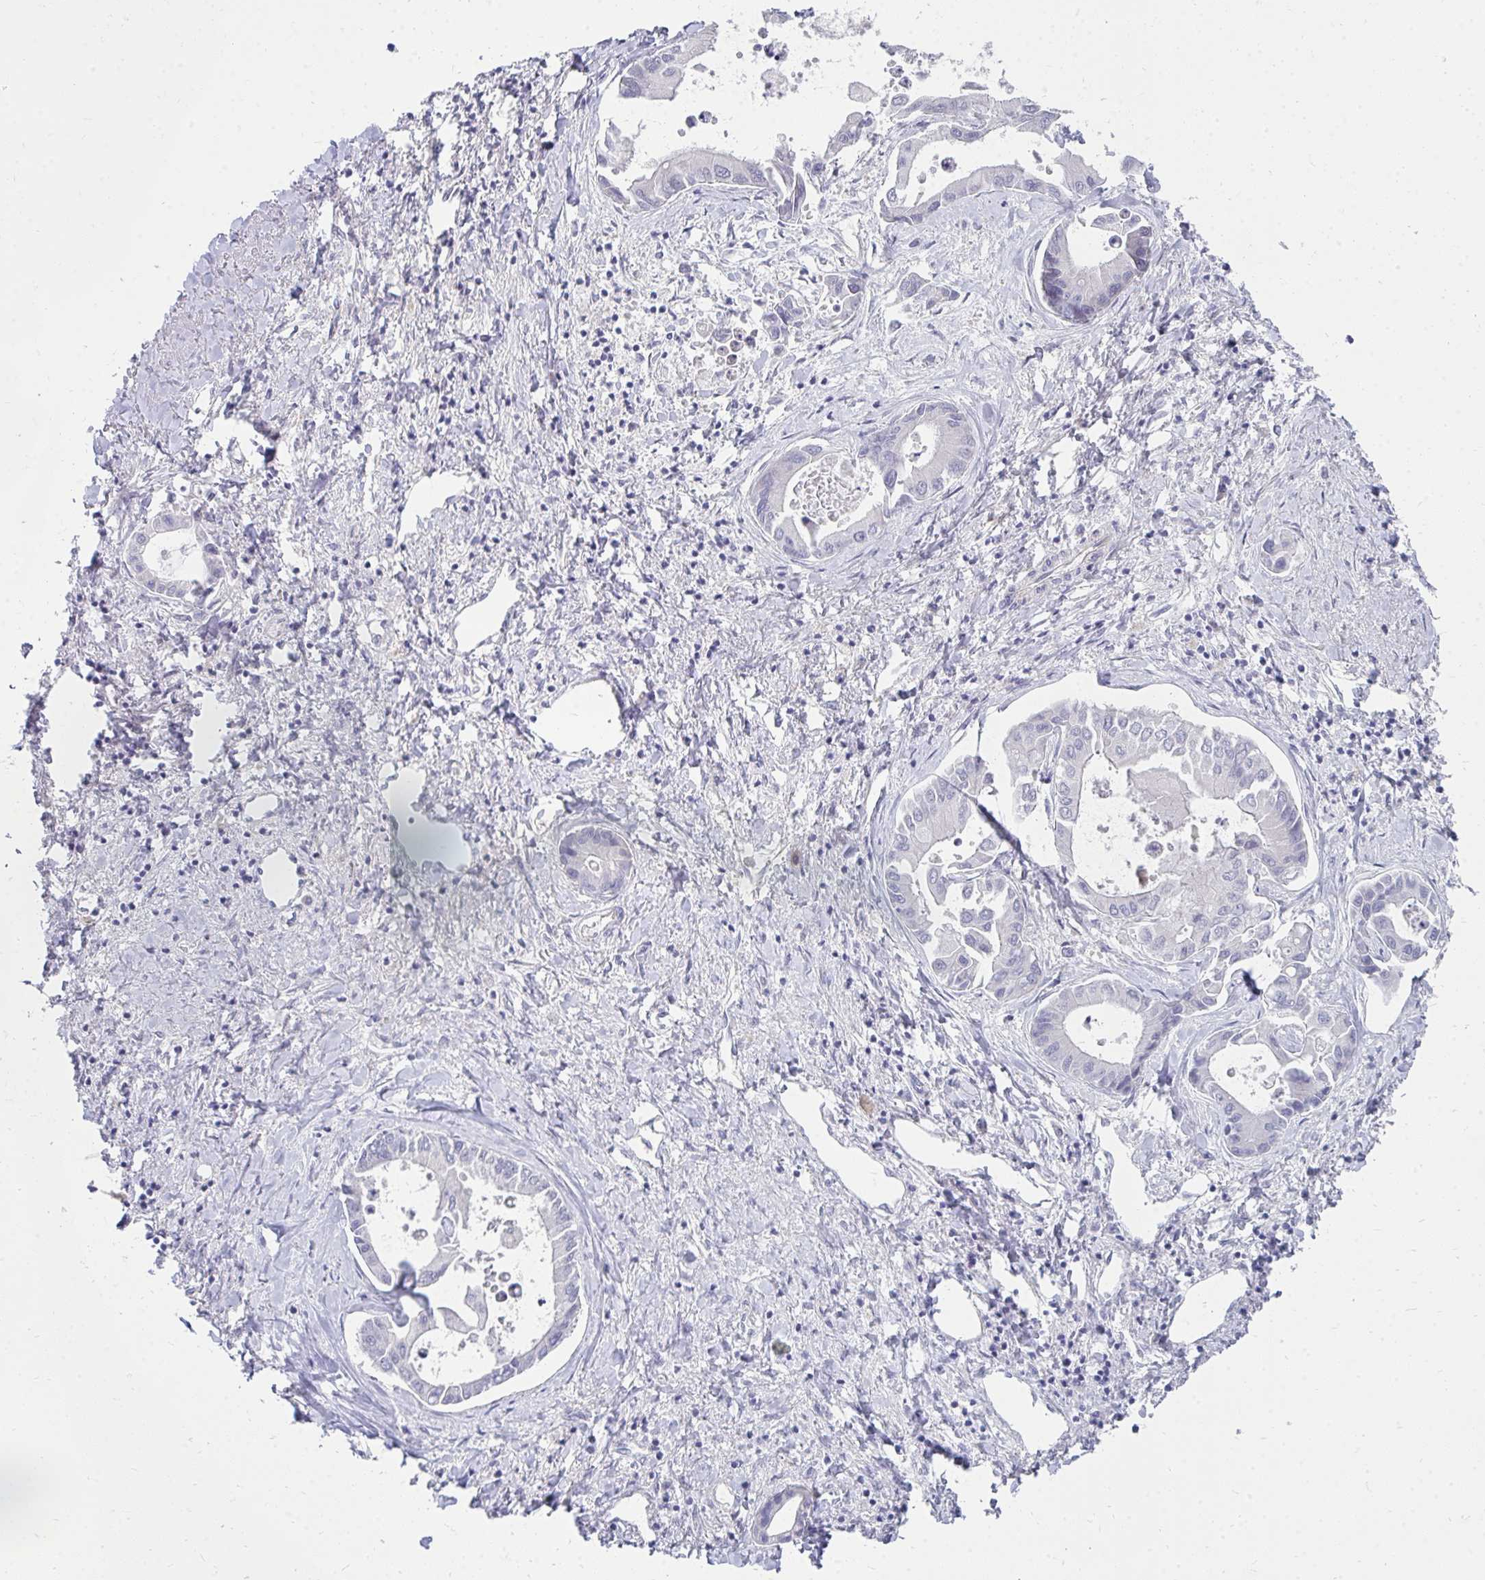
{"staining": {"intensity": "negative", "quantity": "none", "location": "none"}, "tissue": "liver cancer", "cell_type": "Tumor cells", "image_type": "cancer", "snomed": [{"axis": "morphology", "description": "Cholangiocarcinoma"}, {"axis": "topography", "description": "Liver"}], "caption": "IHC histopathology image of liver cancer stained for a protein (brown), which exhibits no staining in tumor cells. Brightfield microscopy of immunohistochemistry stained with DAB (3,3'-diaminobenzidine) (brown) and hematoxylin (blue), captured at high magnification.", "gene": "MROH8", "patient": {"sex": "male", "age": 66}}